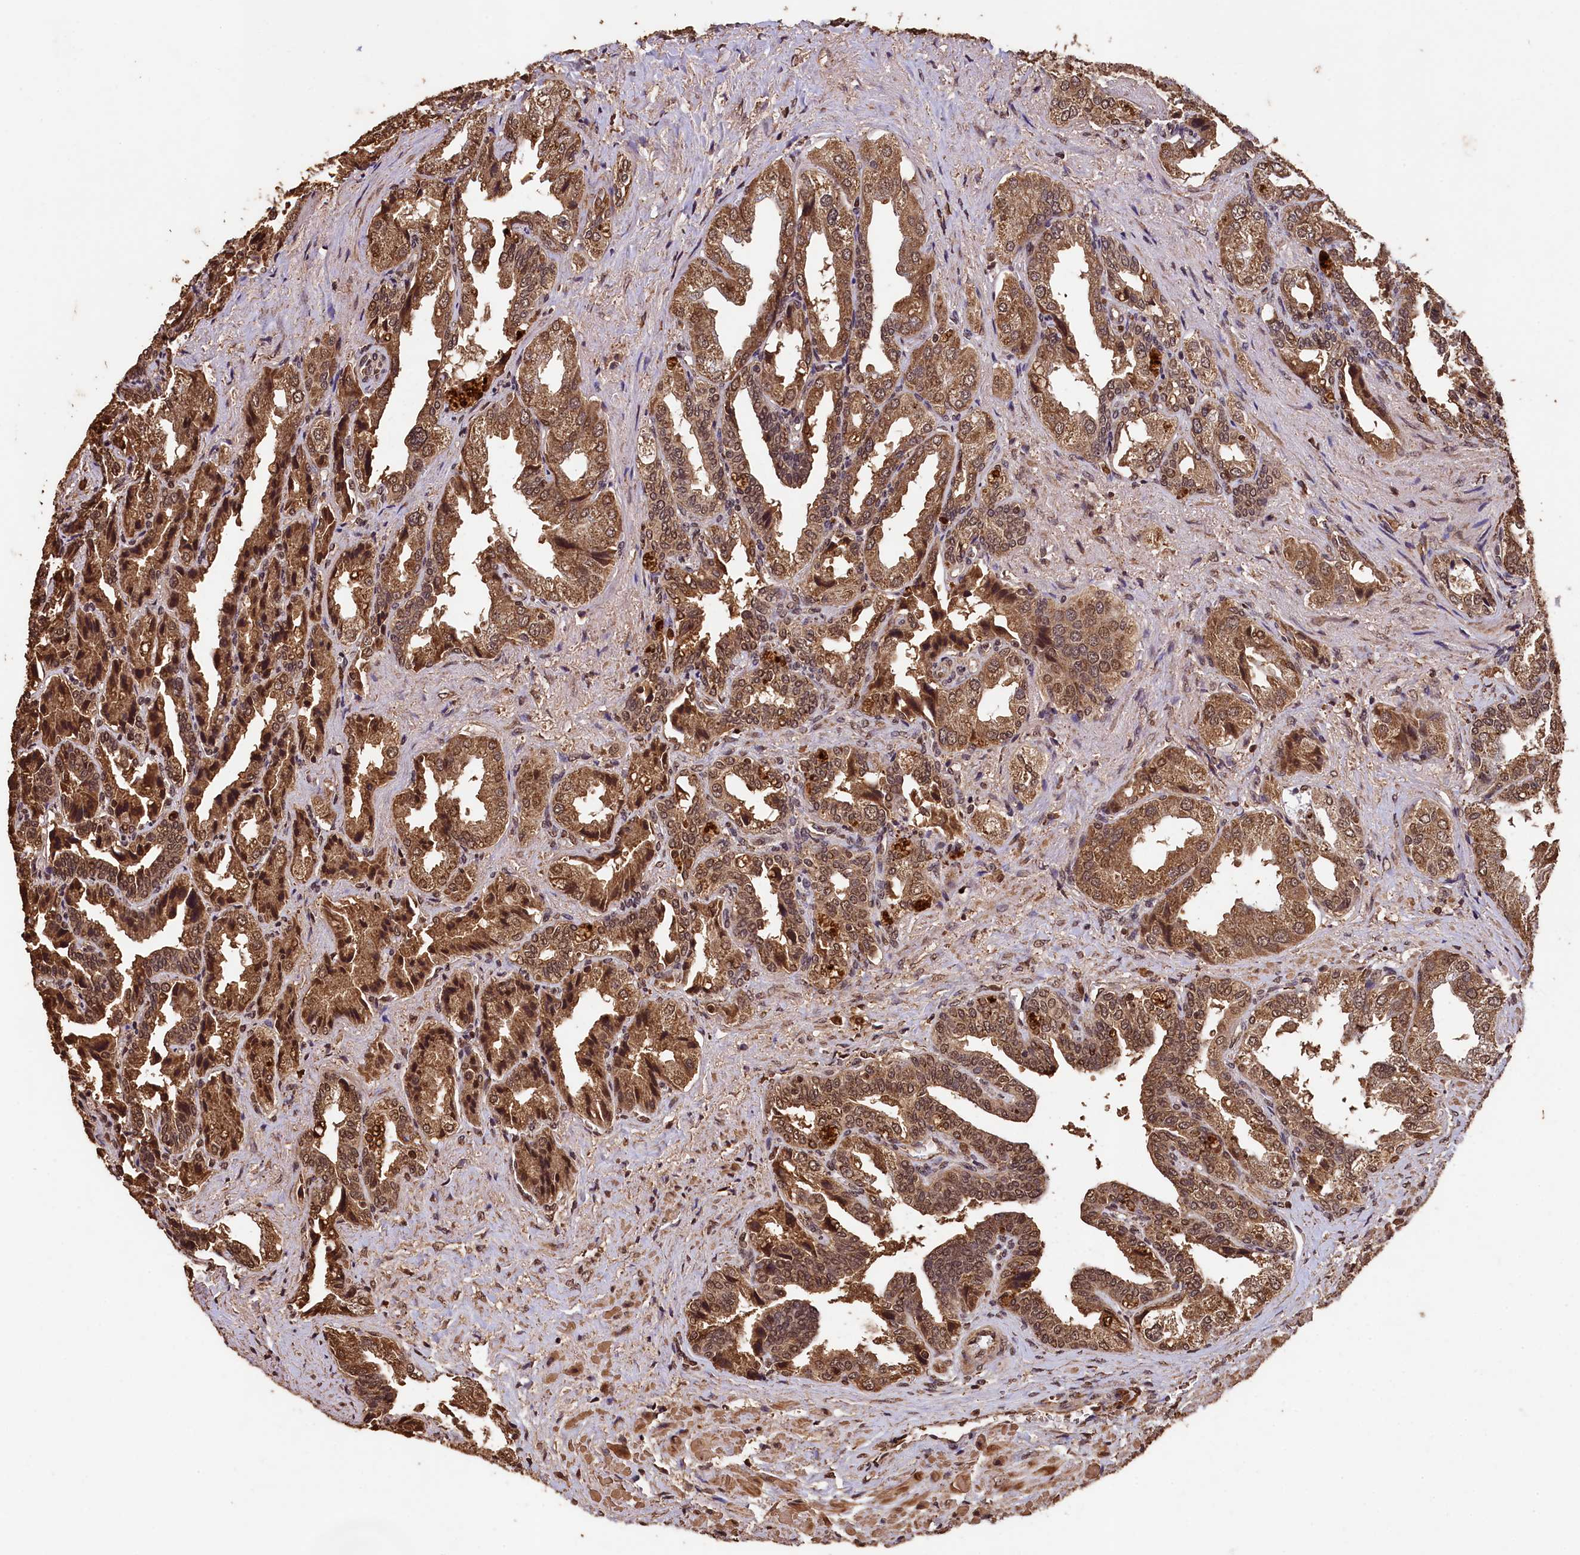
{"staining": {"intensity": "moderate", "quantity": ">75%", "location": "cytoplasmic/membranous,nuclear"}, "tissue": "seminal vesicle", "cell_type": "Glandular cells", "image_type": "normal", "snomed": [{"axis": "morphology", "description": "Normal tissue, NOS"}, {"axis": "topography", "description": "Seminal veicle"}], "caption": "Immunohistochemical staining of normal seminal vesicle reveals moderate cytoplasmic/membranous,nuclear protein expression in approximately >75% of glandular cells.", "gene": "CEP57L1", "patient": {"sex": "male", "age": 63}}